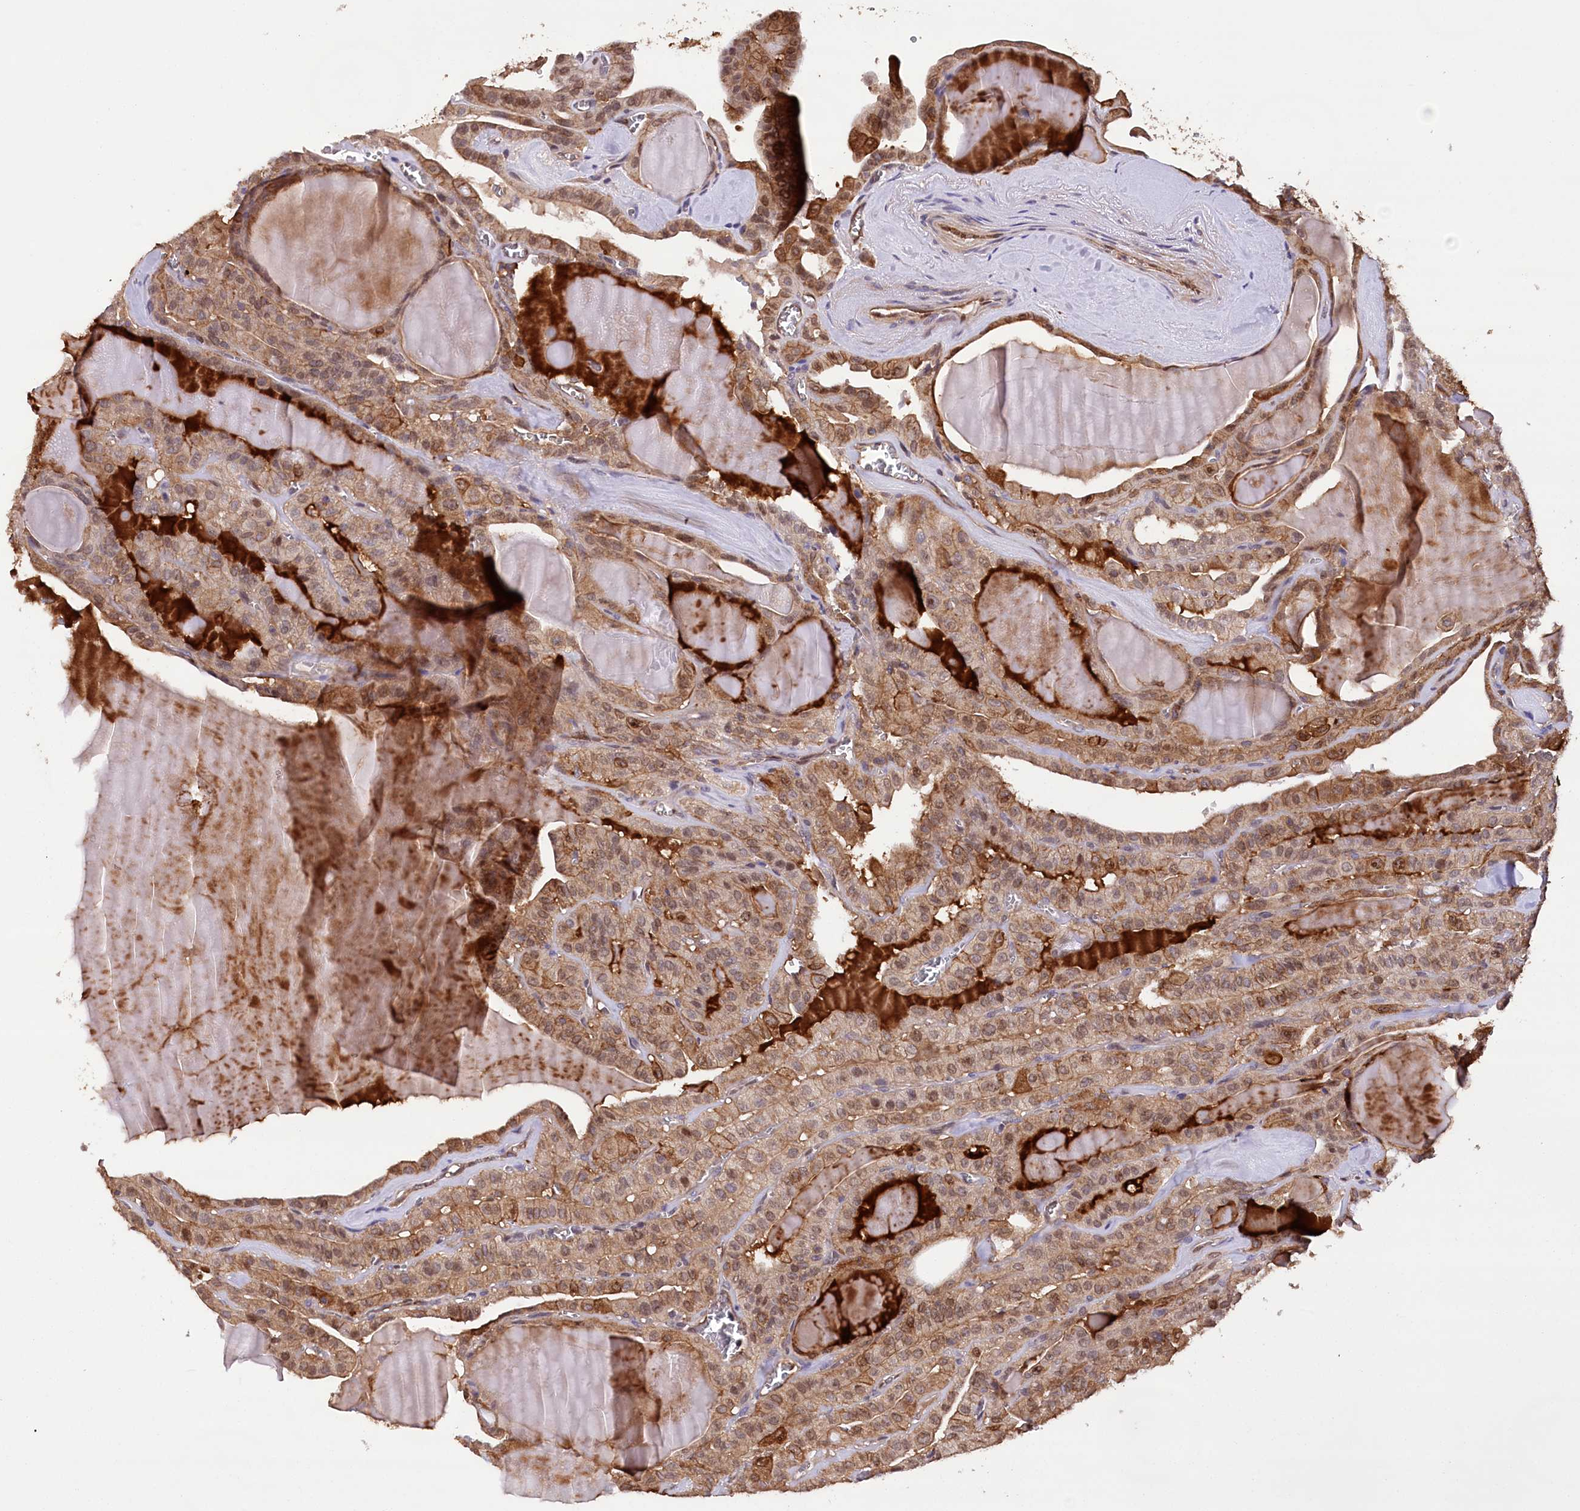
{"staining": {"intensity": "moderate", "quantity": ">75%", "location": "cytoplasmic/membranous"}, "tissue": "thyroid cancer", "cell_type": "Tumor cells", "image_type": "cancer", "snomed": [{"axis": "morphology", "description": "Papillary adenocarcinoma, NOS"}, {"axis": "topography", "description": "Thyroid gland"}], "caption": "Protein expression analysis of human papillary adenocarcinoma (thyroid) reveals moderate cytoplasmic/membranous expression in about >75% of tumor cells.", "gene": "DPP3", "patient": {"sex": "male", "age": 52}}